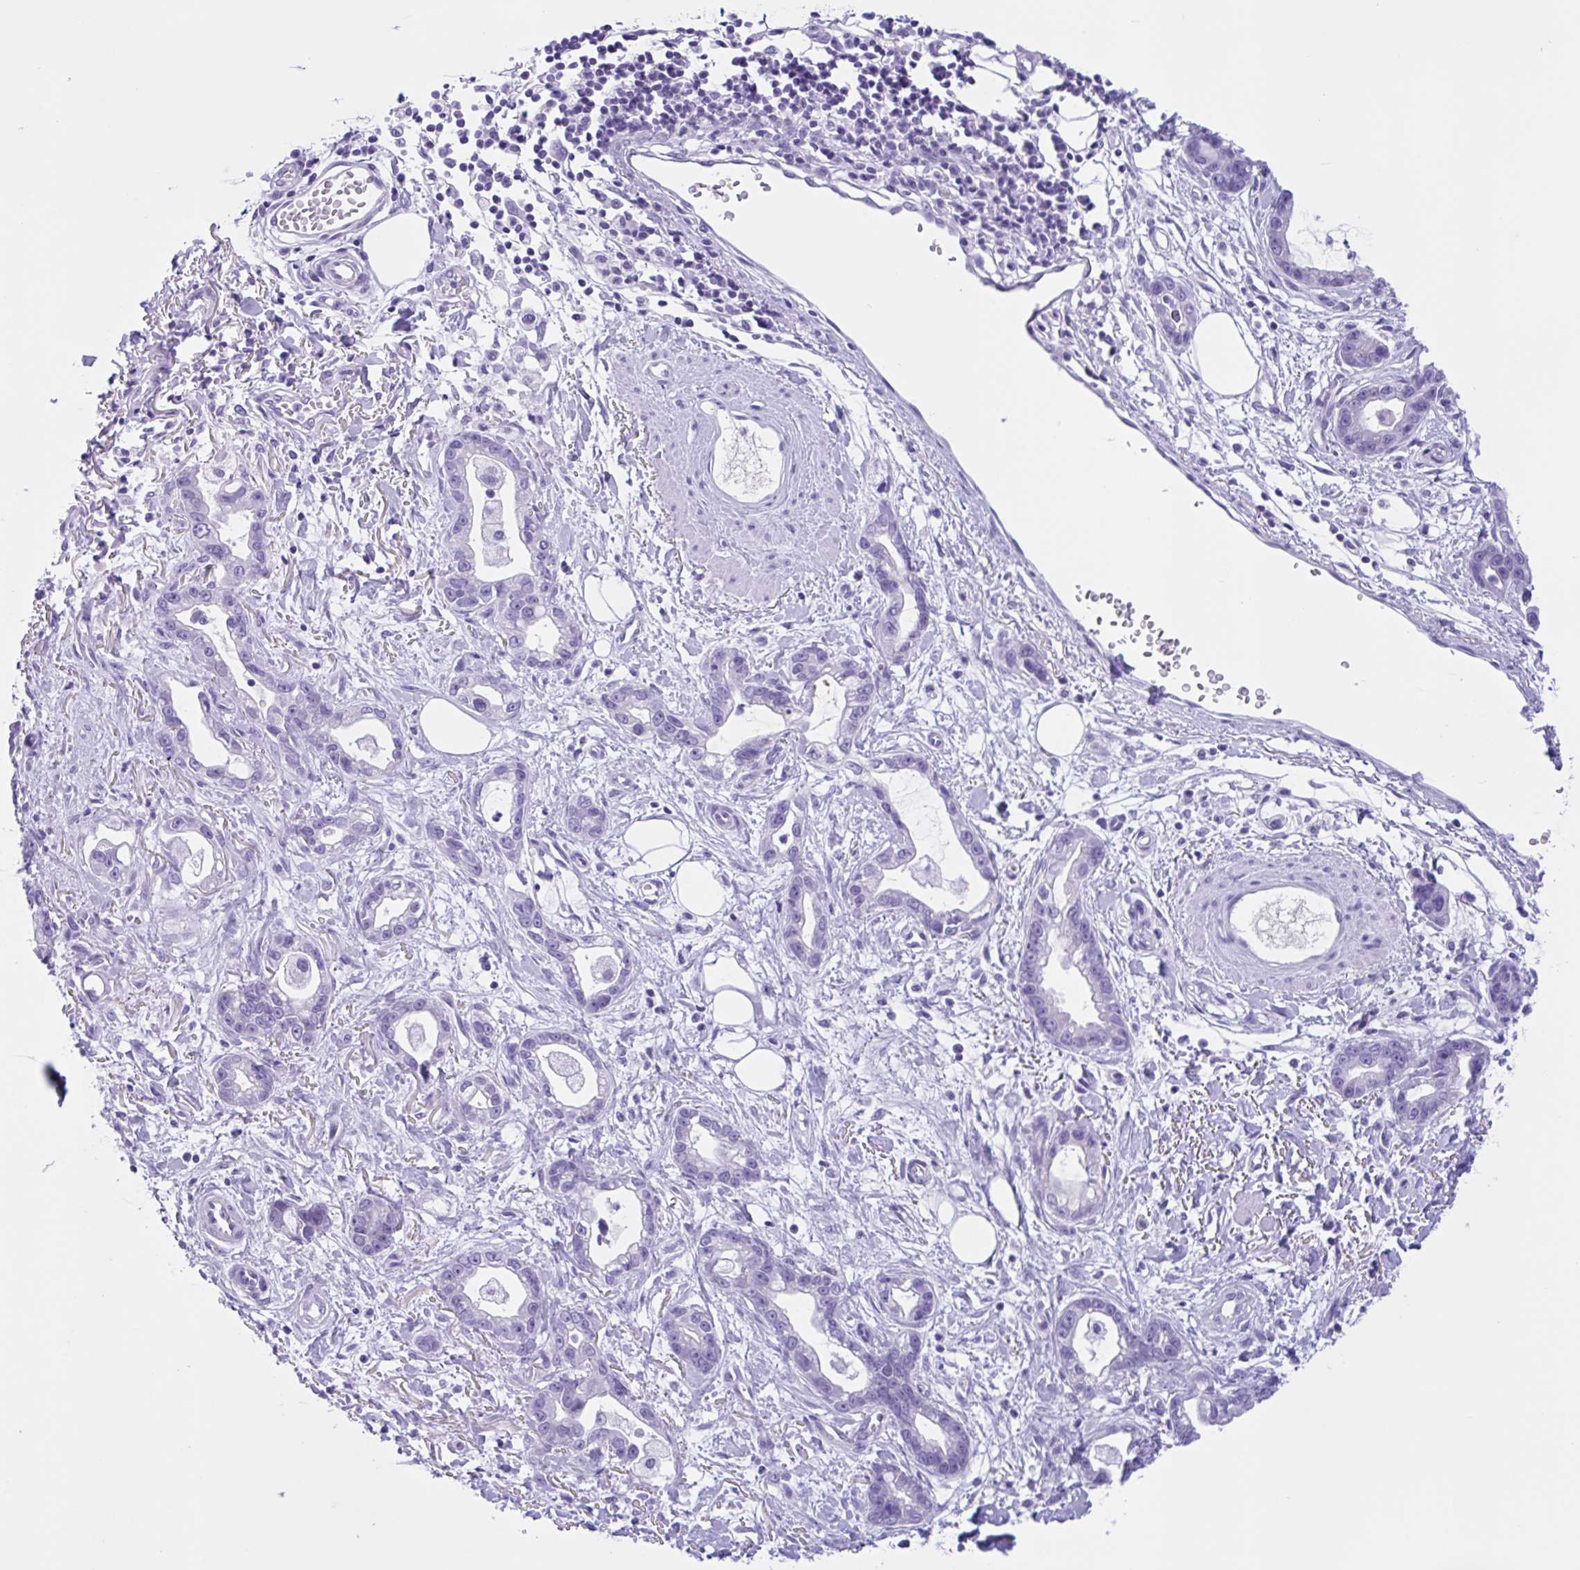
{"staining": {"intensity": "negative", "quantity": "none", "location": "none"}, "tissue": "stomach cancer", "cell_type": "Tumor cells", "image_type": "cancer", "snomed": [{"axis": "morphology", "description": "Adenocarcinoma, NOS"}, {"axis": "topography", "description": "Stomach"}], "caption": "The histopathology image exhibits no significant staining in tumor cells of stomach cancer (adenocarcinoma). (DAB (3,3'-diaminobenzidine) immunohistochemistry (IHC) with hematoxylin counter stain).", "gene": "ZNF319", "patient": {"sex": "male", "age": 55}}